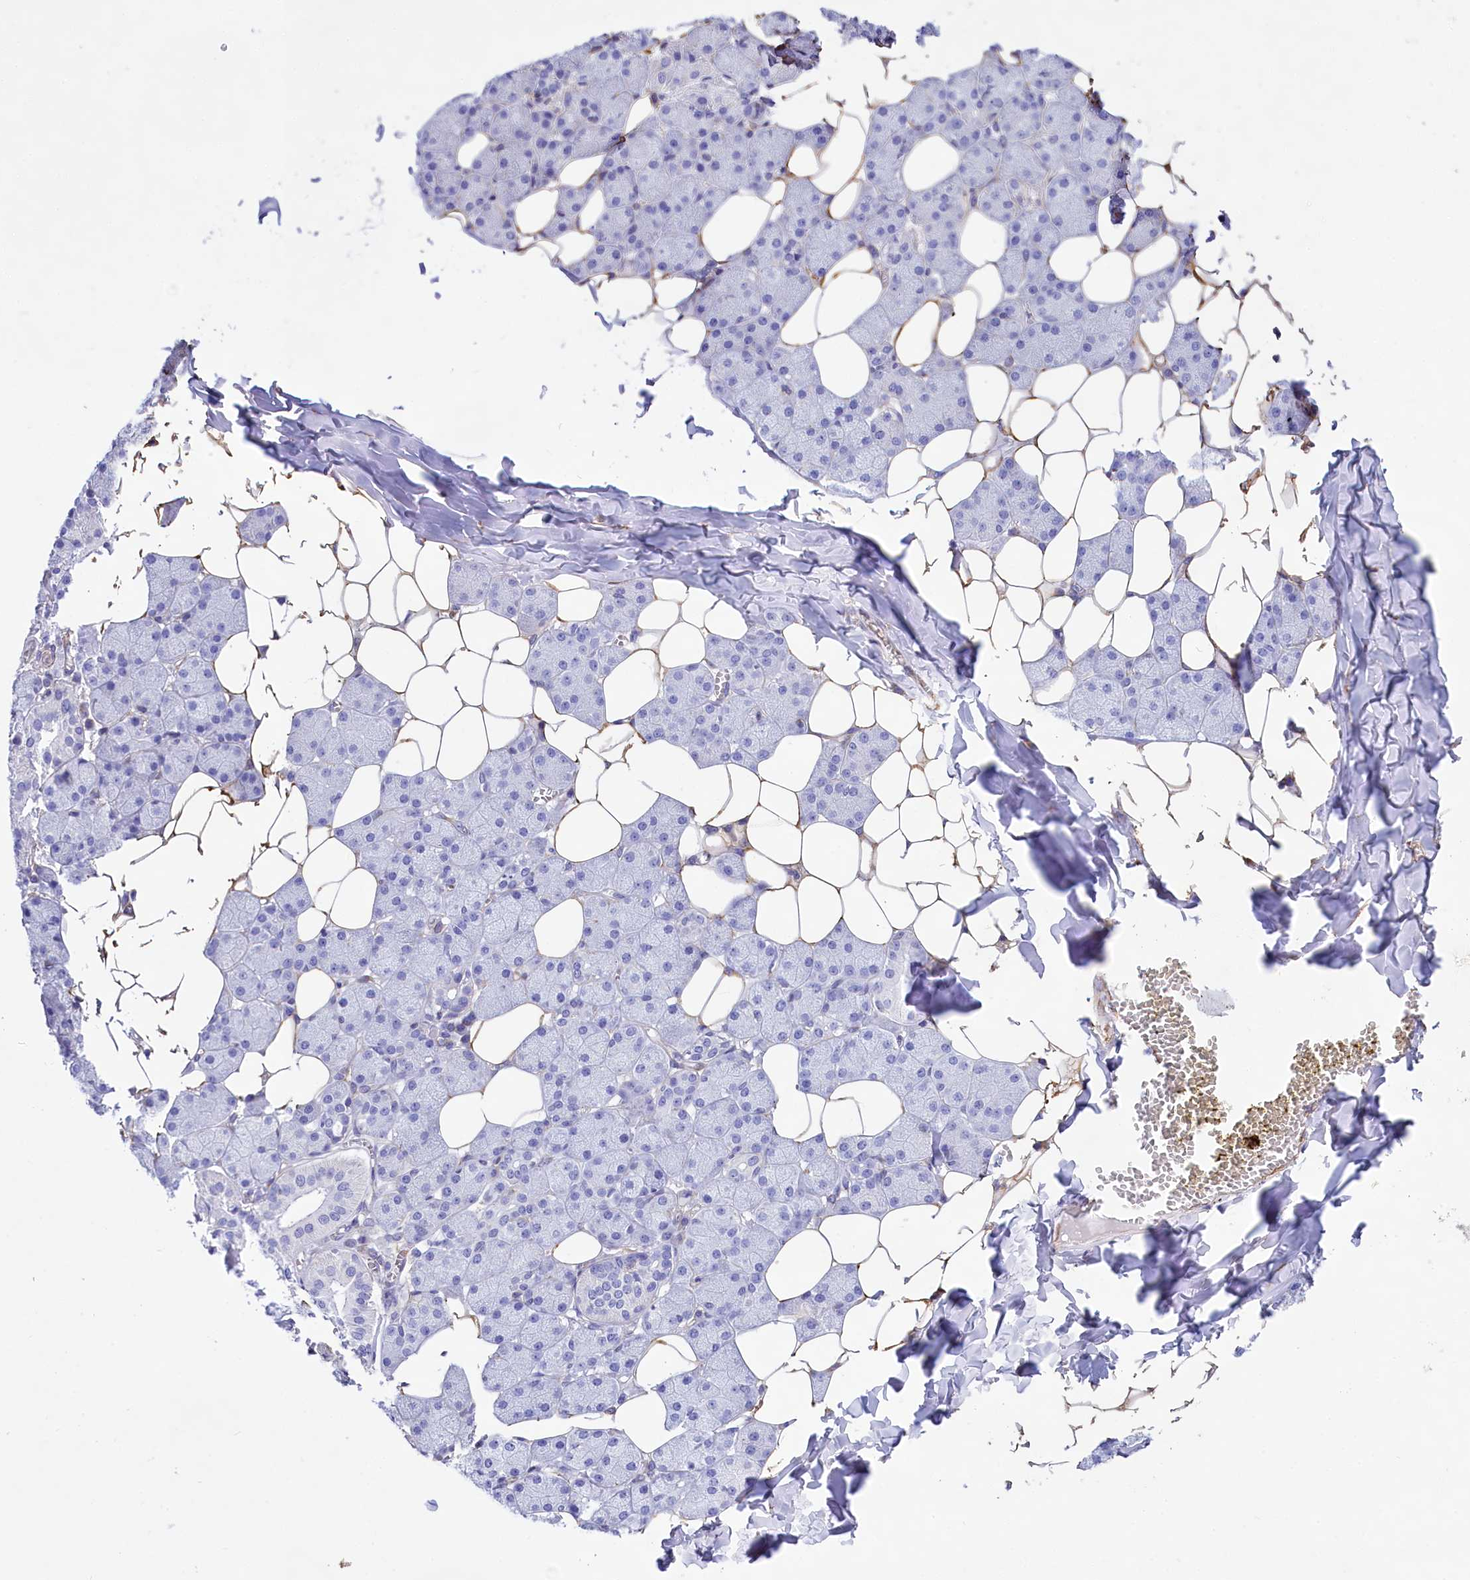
{"staining": {"intensity": "negative", "quantity": "none", "location": "none"}, "tissue": "salivary gland", "cell_type": "Glandular cells", "image_type": "normal", "snomed": [{"axis": "morphology", "description": "Normal tissue, NOS"}, {"axis": "topography", "description": "Salivary gland"}], "caption": "Immunohistochemistry (IHC) image of unremarkable human salivary gland stained for a protein (brown), which reveals no positivity in glandular cells.", "gene": "CD99", "patient": {"sex": "female", "age": 33}}